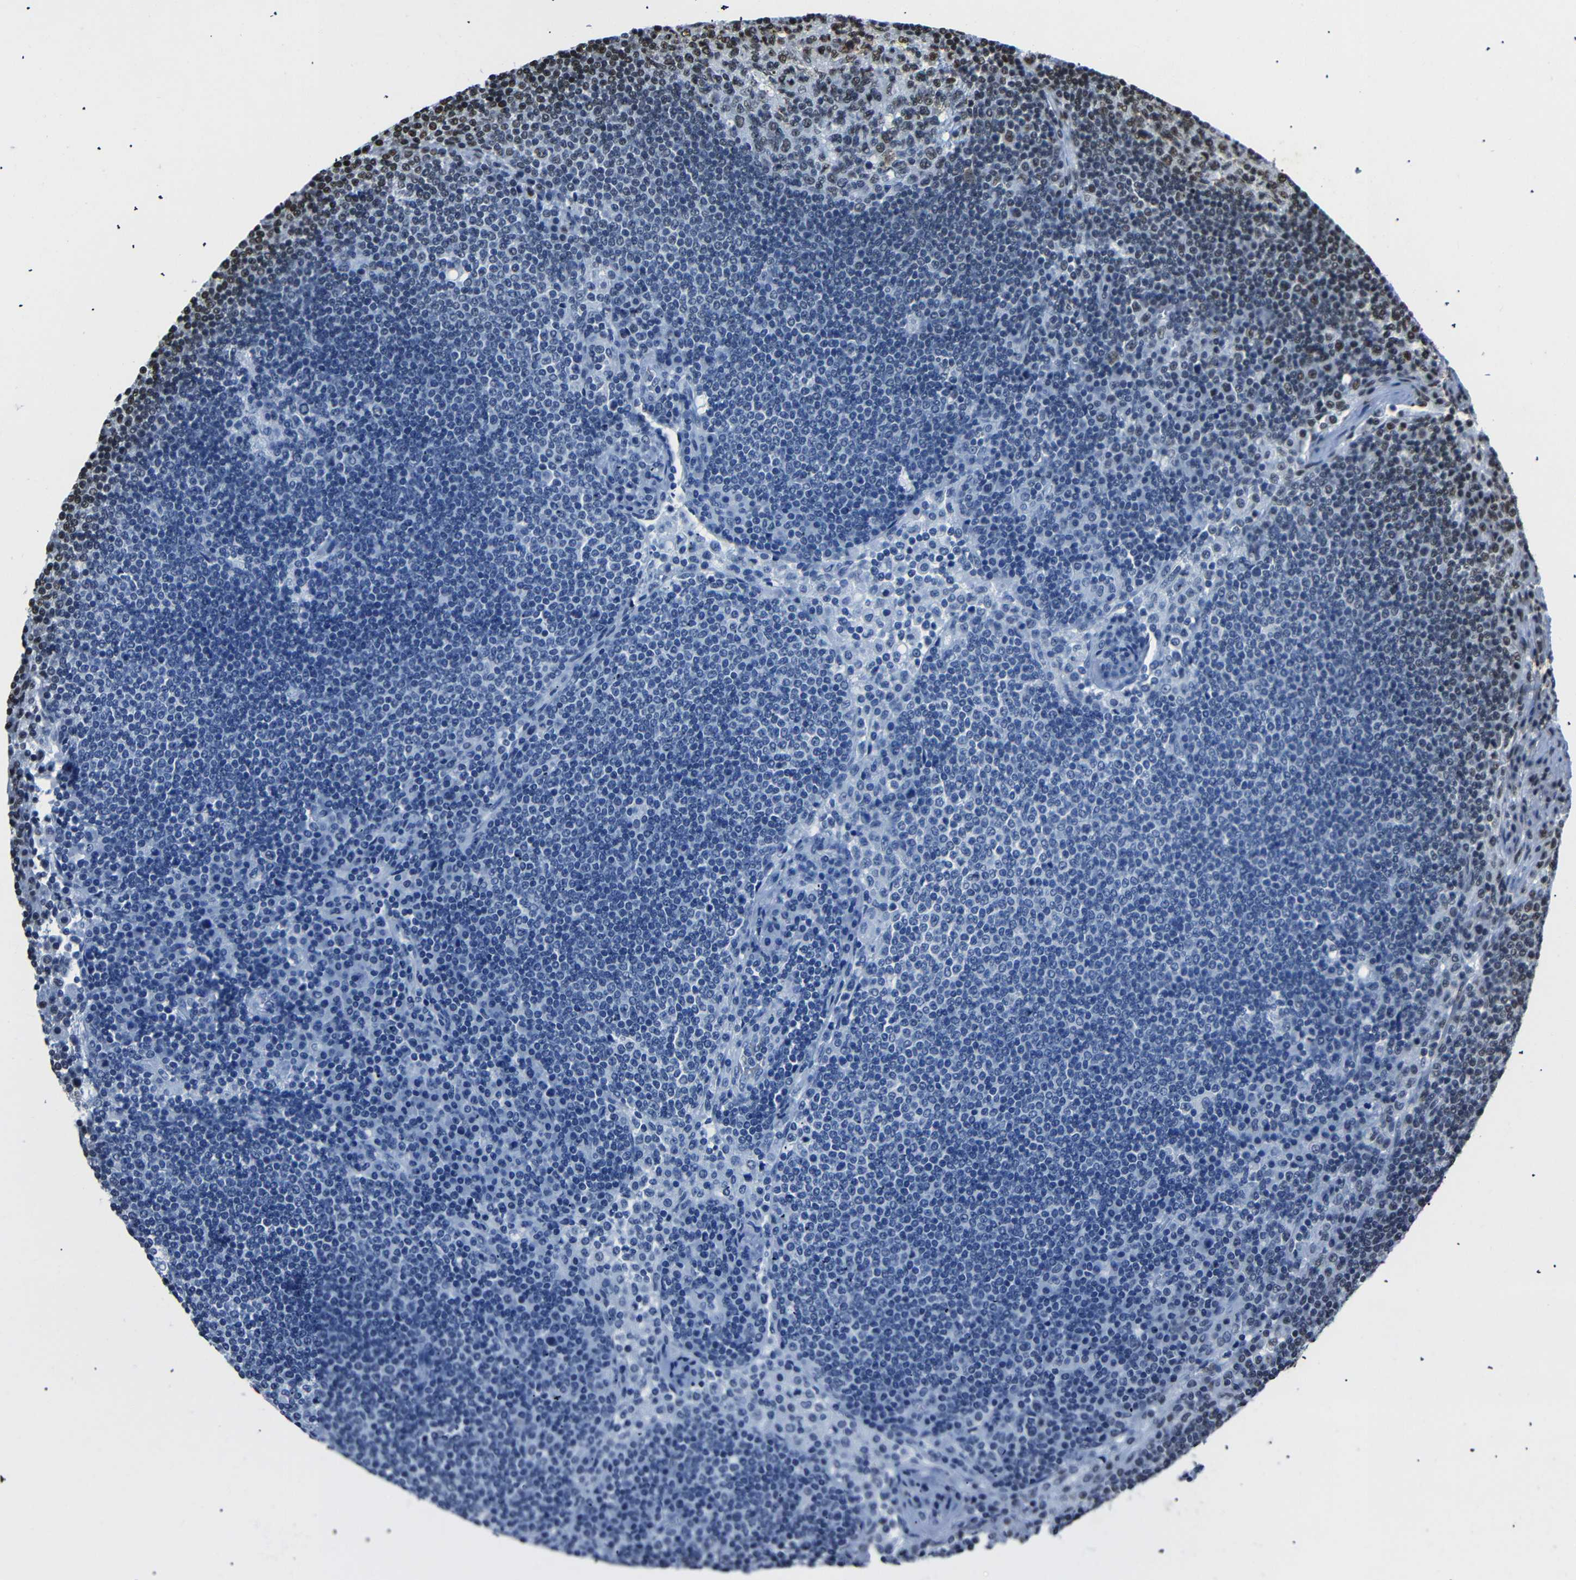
{"staining": {"intensity": "strong", "quantity": "25%-75%", "location": "nuclear"}, "tissue": "lymph node", "cell_type": "Germinal center cells", "image_type": "normal", "snomed": [{"axis": "morphology", "description": "Normal tissue, NOS"}, {"axis": "topography", "description": "Lymph node"}], "caption": "Protein staining shows strong nuclear expression in about 25%-75% of germinal center cells in normal lymph node.", "gene": "SRSF1", "patient": {"sex": "female", "age": 53}}